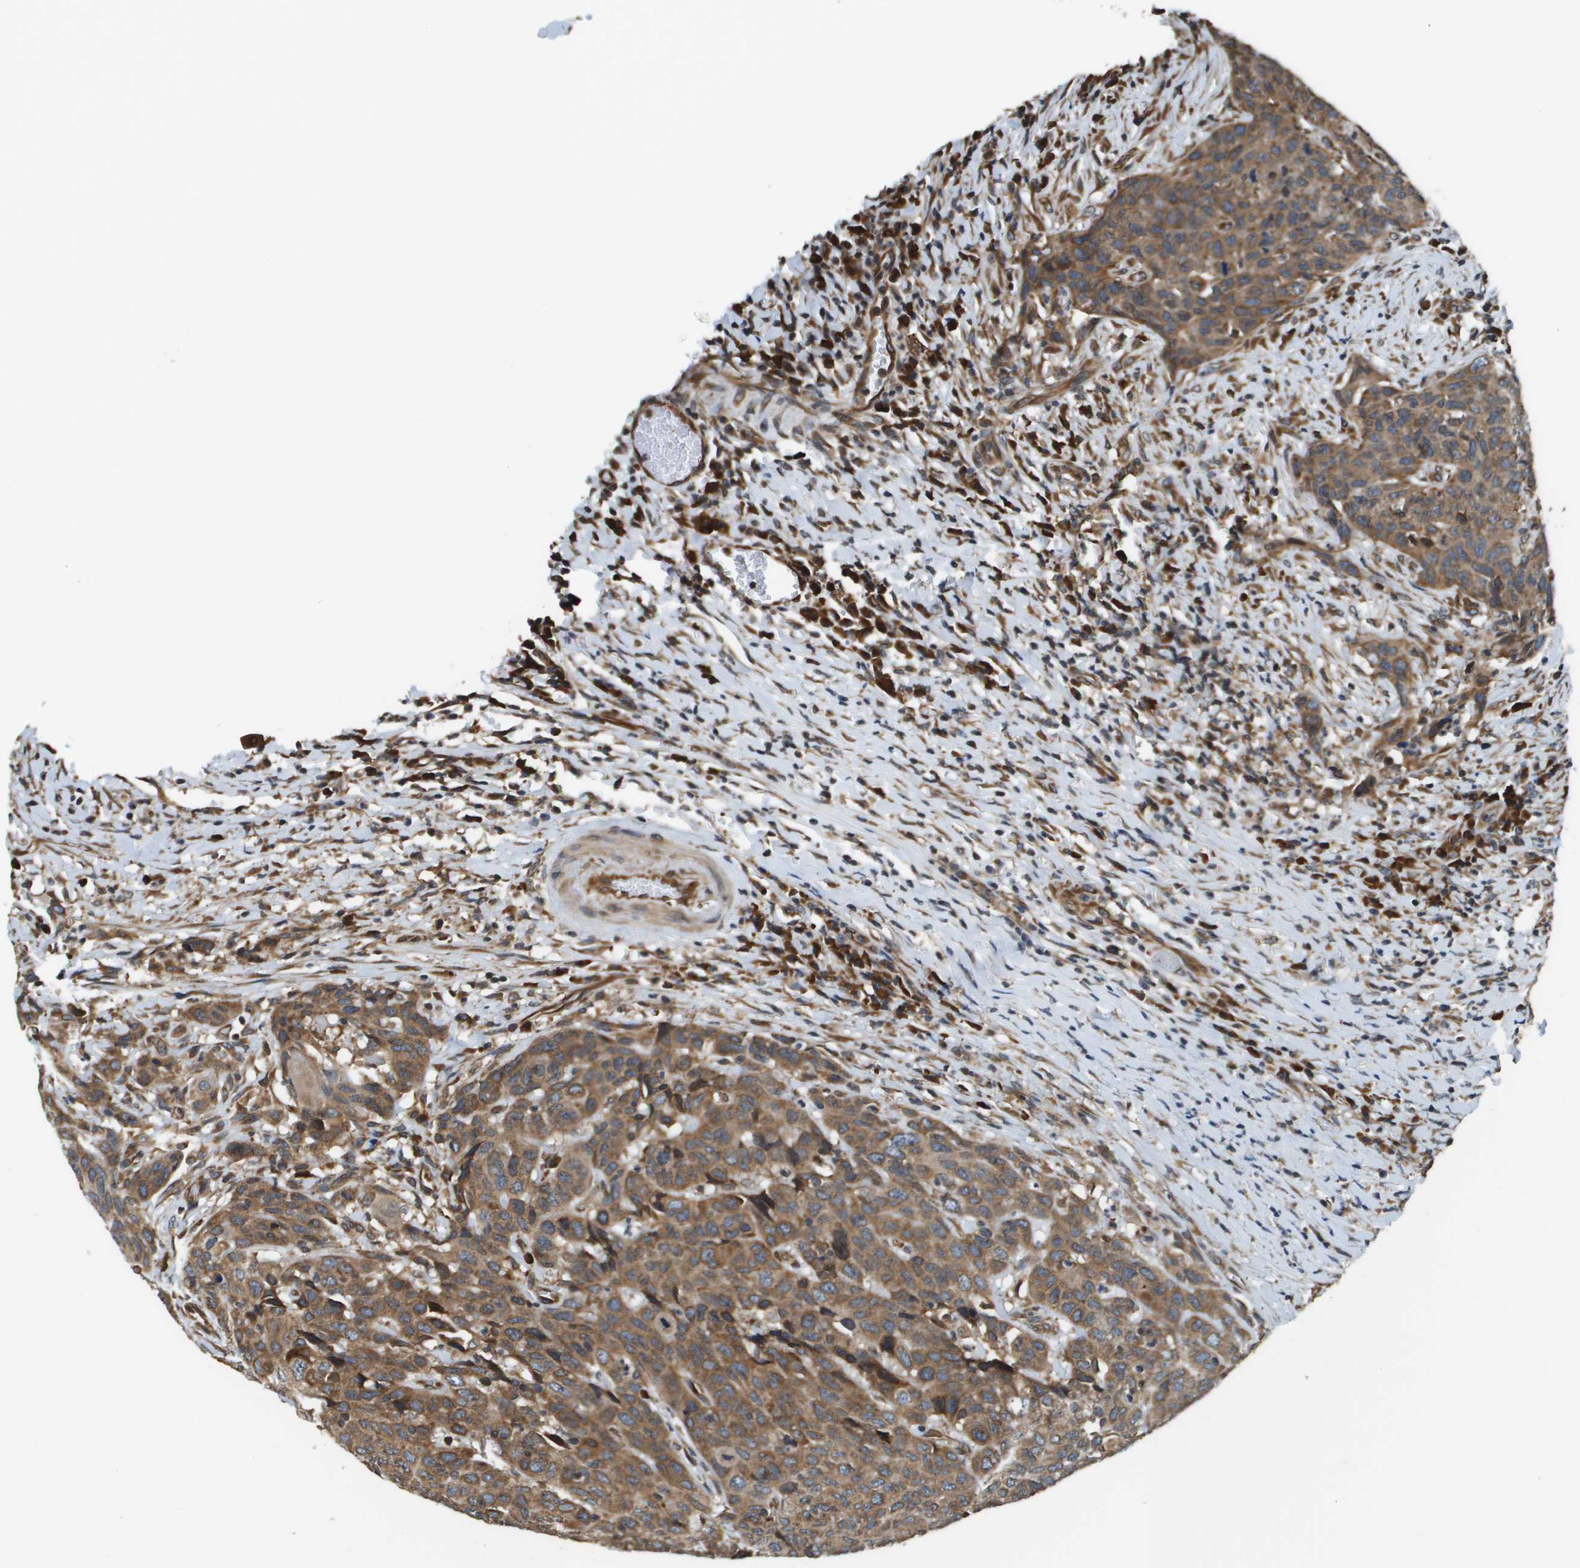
{"staining": {"intensity": "moderate", "quantity": ">75%", "location": "cytoplasmic/membranous"}, "tissue": "head and neck cancer", "cell_type": "Tumor cells", "image_type": "cancer", "snomed": [{"axis": "morphology", "description": "Squamous cell carcinoma, NOS"}, {"axis": "topography", "description": "Head-Neck"}], "caption": "Head and neck squamous cell carcinoma was stained to show a protein in brown. There is medium levels of moderate cytoplasmic/membranous expression in about >75% of tumor cells.", "gene": "SEC62", "patient": {"sex": "male", "age": 66}}